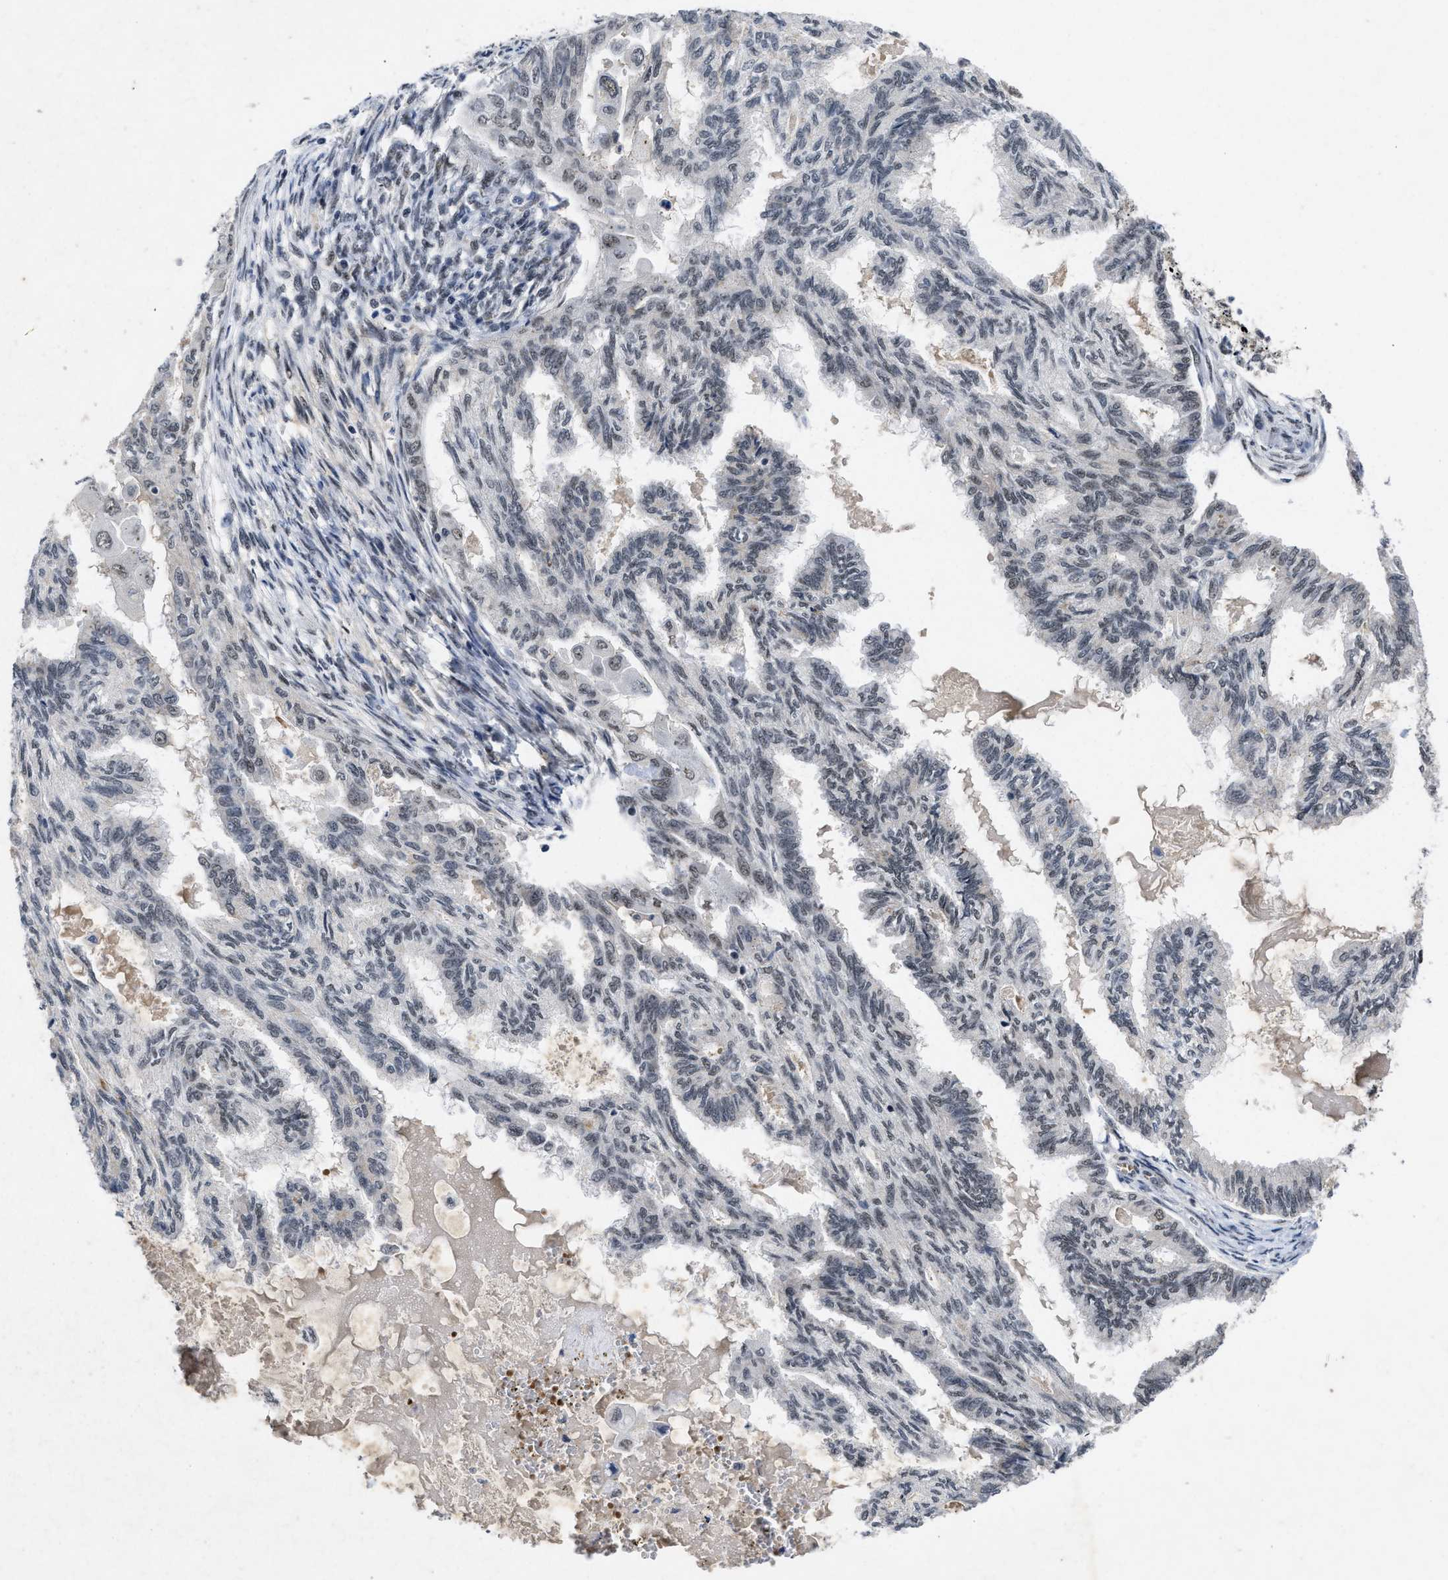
{"staining": {"intensity": "weak", "quantity": "25%-75%", "location": "nuclear"}, "tissue": "cervical cancer", "cell_type": "Tumor cells", "image_type": "cancer", "snomed": [{"axis": "morphology", "description": "Normal tissue, NOS"}, {"axis": "morphology", "description": "Adenocarcinoma, NOS"}, {"axis": "topography", "description": "Cervix"}, {"axis": "topography", "description": "Endometrium"}], "caption": "This photomicrograph reveals immunohistochemistry staining of human adenocarcinoma (cervical), with low weak nuclear staining in approximately 25%-75% of tumor cells.", "gene": "ZNF346", "patient": {"sex": "female", "age": 86}}